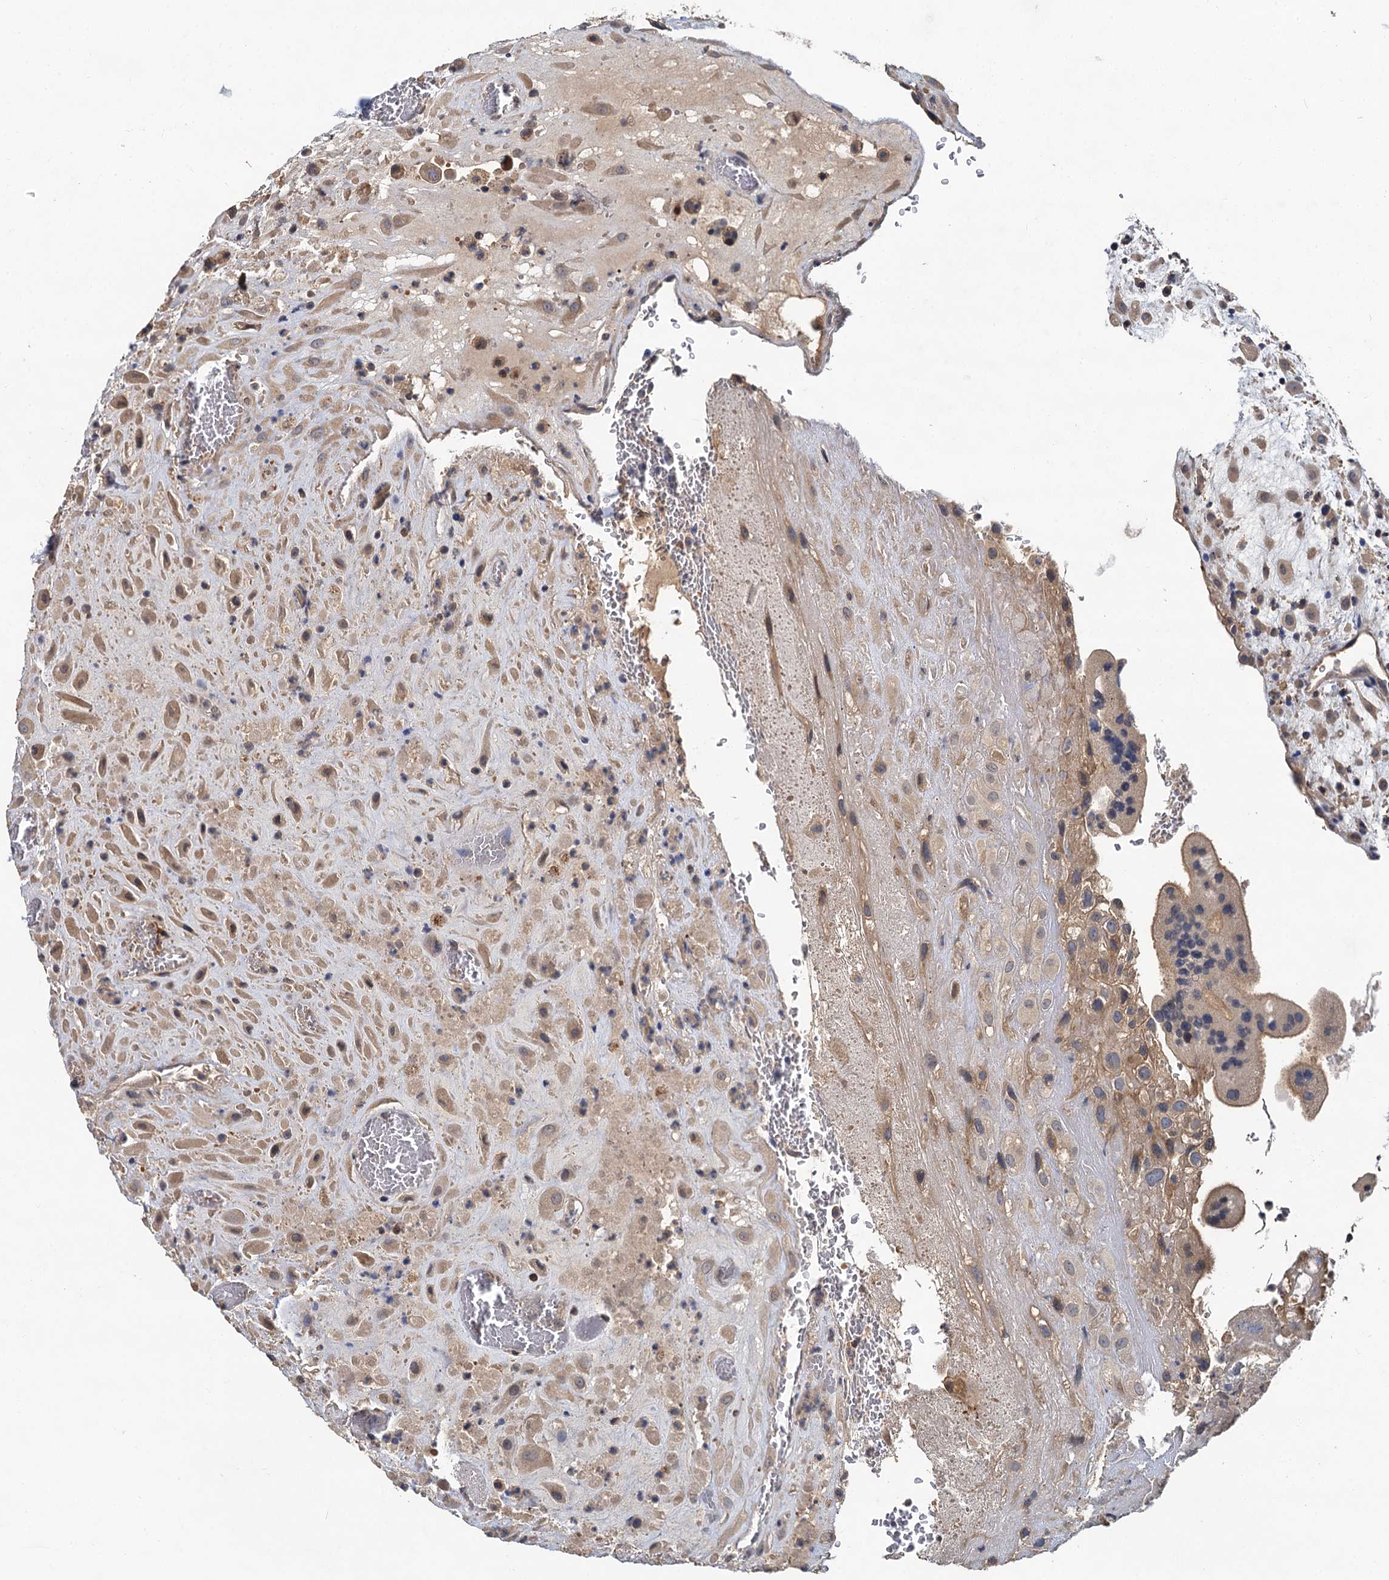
{"staining": {"intensity": "weak", "quantity": "<25%", "location": "cytoplasmic/membranous"}, "tissue": "placenta", "cell_type": "Decidual cells", "image_type": "normal", "snomed": [{"axis": "morphology", "description": "Normal tissue, NOS"}, {"axis": "topography", "description": "Placenta"}], "caption": "A high-resolution photomicrograph shows immunohistochemistry (IHC) staining of unremarkable placenta, which reveals no significant staining in decidual cells. (DAB (3,3'-diaminobenzidine) immunohistochemistry with hematoxylin counter stain).", "gene": "ZNF324", "patient": {"sex": "female", "age": 35}}